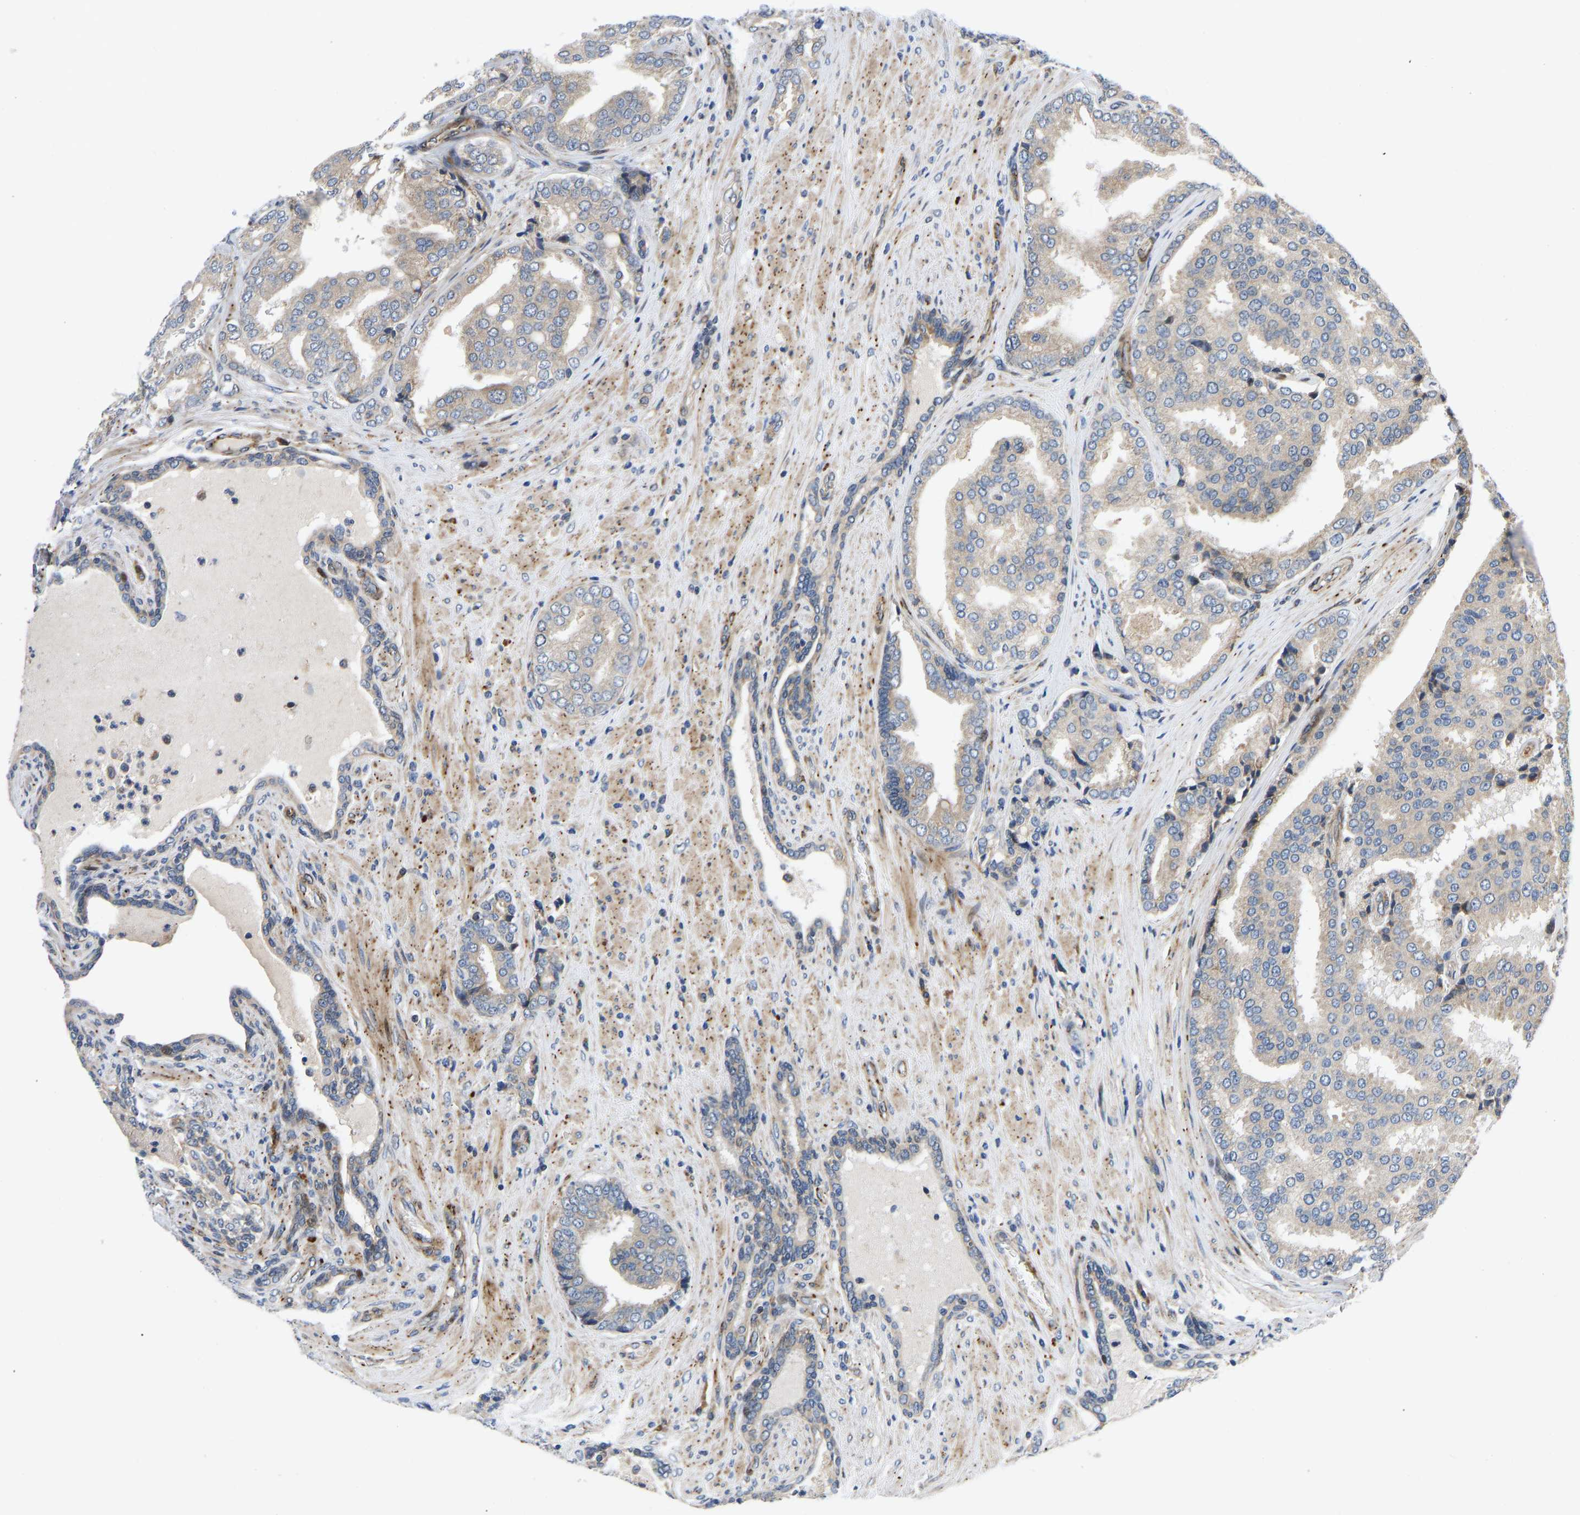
{"staining": {"intensity": "weak", "quantity": ">75%", "location": "cytoplasmic/membranous"}, "tissue": "prostate cancer", "cell_type": "Tumor cells", "image_type": "cancer", "snomed": [{"axis": "morphology", "description": "Adenocarcinoma, High grade"}, {"axis": "topography", "description": "Prostate"}], "caption": "Protein analysis of high-grade adenocarcinoma (prostate) tissue reveals weak cytoplasmic/membranous expression in approximately >75% of tumor cells.", "gene": "TMEM38B", "patient": {"sex": "male", "age": 50}}